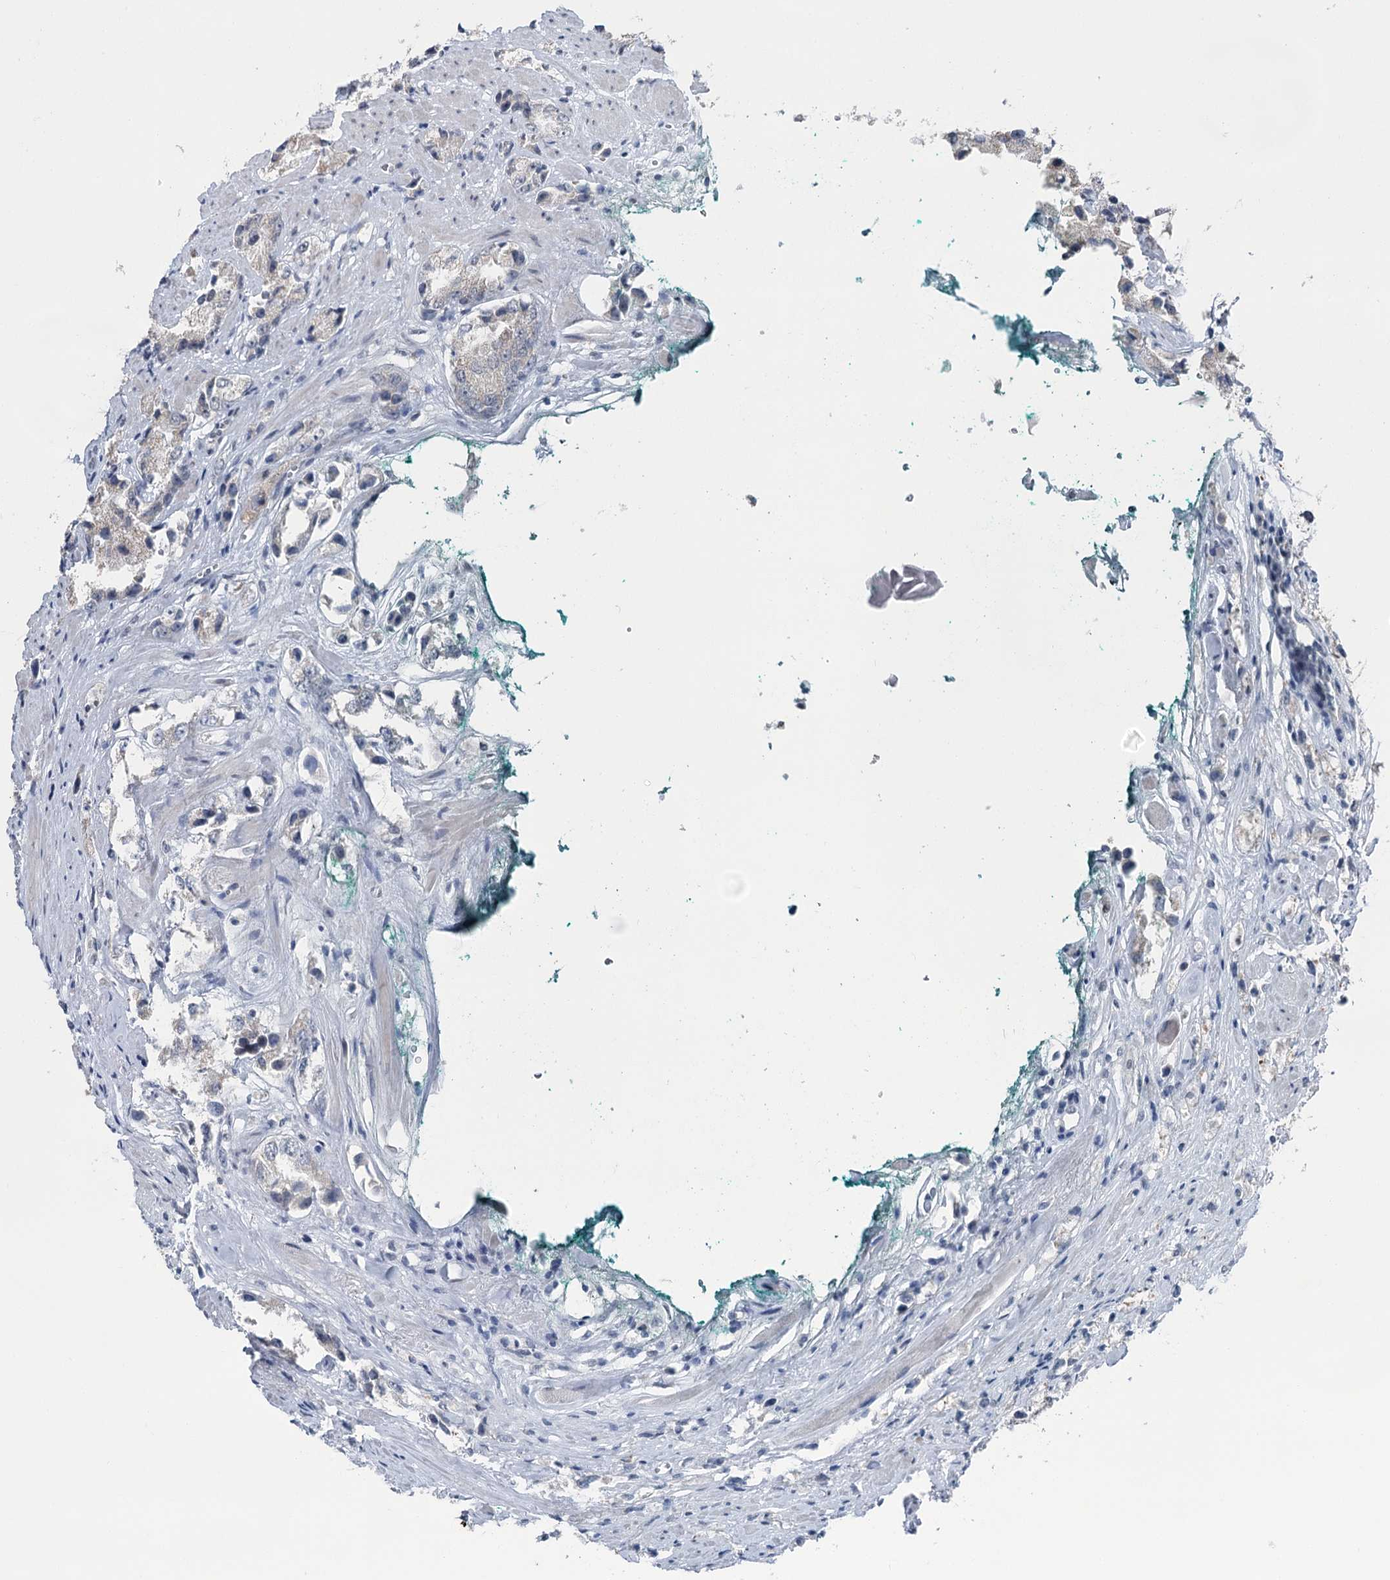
{"staining": {"intensity": "negative", "quantity": "none", "location": "none"}, "tissue": "prostate cancer", "cell_type": "Tumor cells", "image_type": "cancer", "snomed": [{"axis": "morphology", "description": "Adenocarcinoma, High grade"}, {"axis": "topography", "description": "Prostate"}], "caption": "The histopathology image reveals no significant positivity in tumor cells of prostate cancer (high-grade adenocarcinoma).", "gene": "STEEP1", "patient": {"sex": "male", "age": 66}}